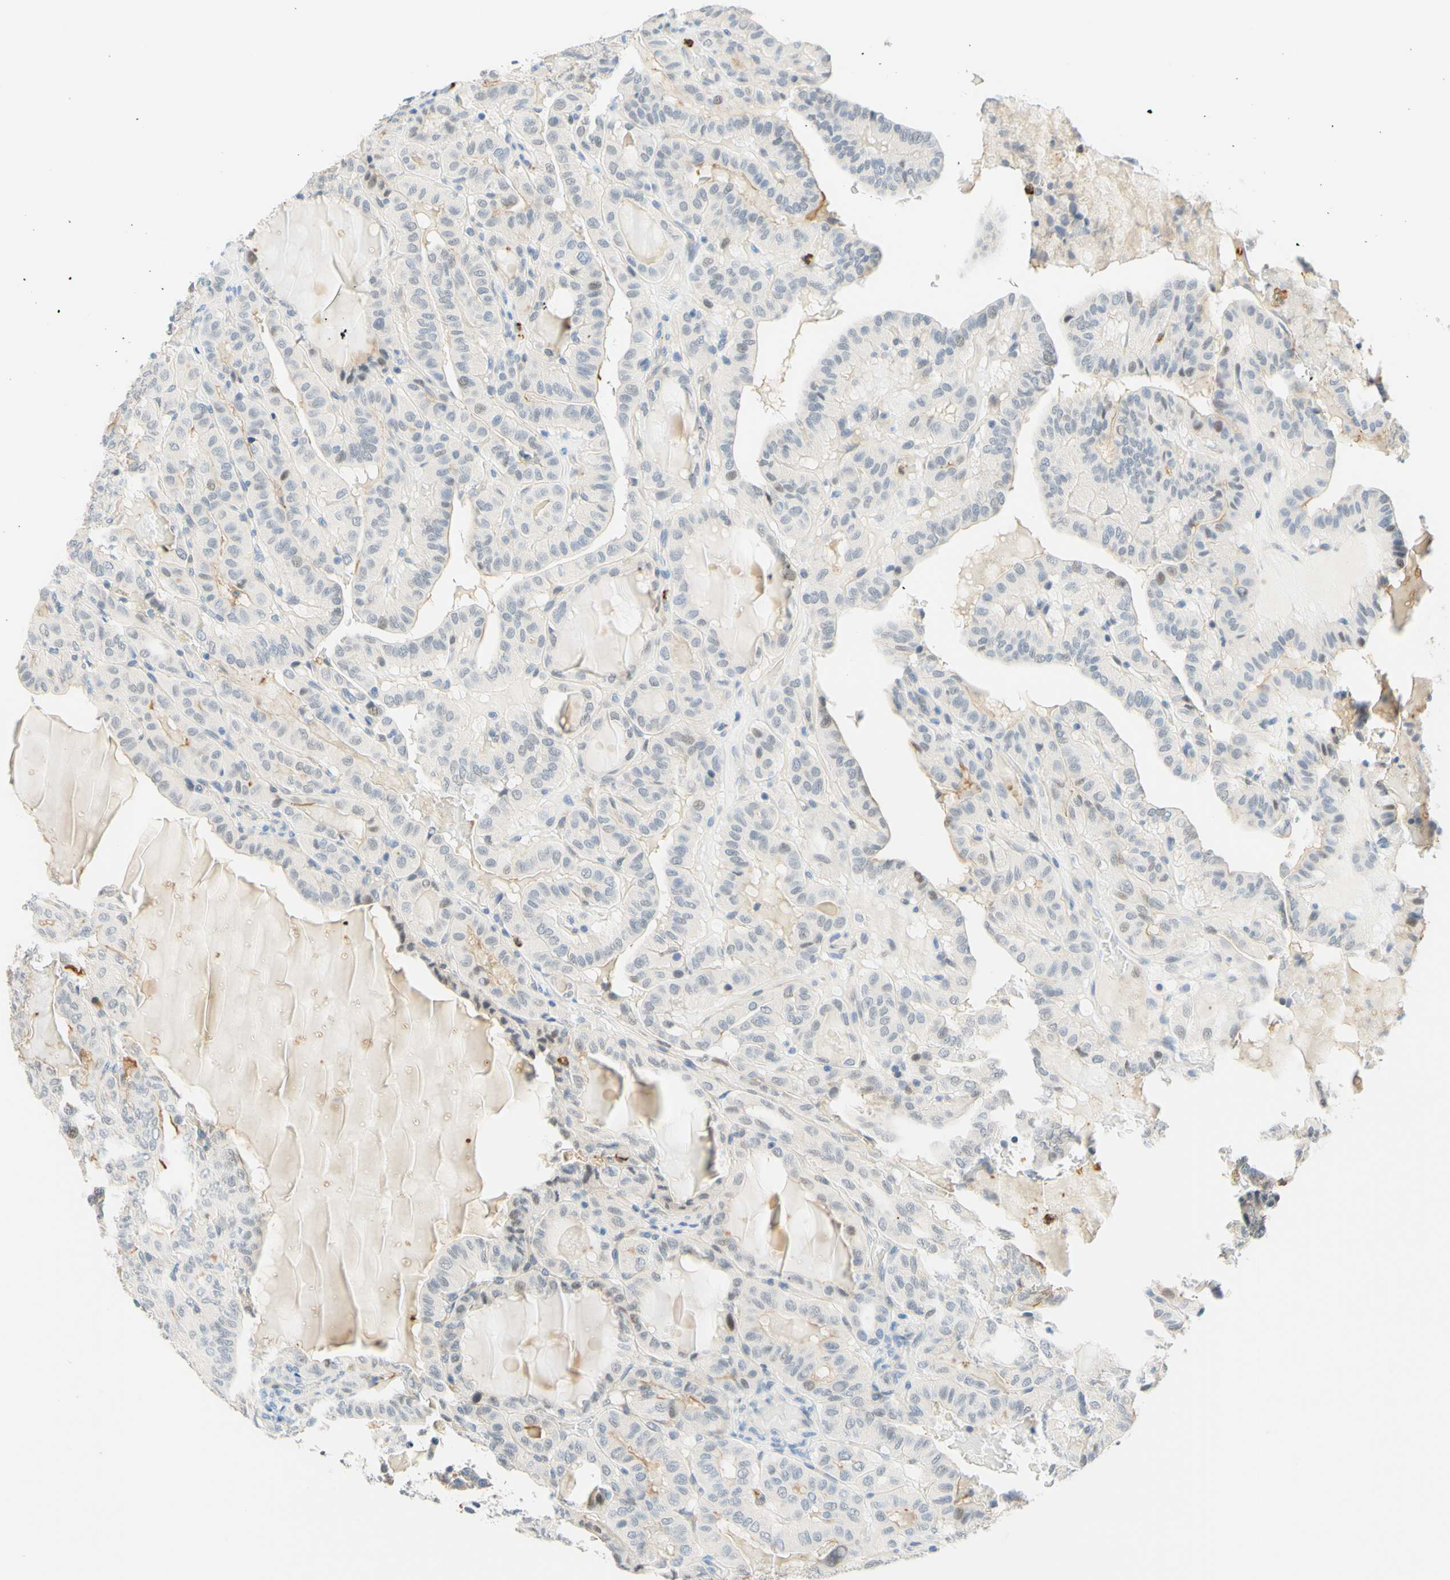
{"staining": {"intensity": "weak", "quantity": "<25%", "location": "nuclear"}, "tissue": "thyroid cancer", "cell_type": "Tumor cells", "image_type": "cancer", "snomed": [{"axis": "morphology", "description": "Papillary adenocarcinoma, NOS"}, {"axis": "topography", "description": "Thyroid gland"}], "caption": "This is an IHC photomicrograph of thyroid cancer (papillary adenocarcinoma). There is no positivity in tumor cells.", "gene": "TREM2", "patient": {"sex": "male", "age": 77}}